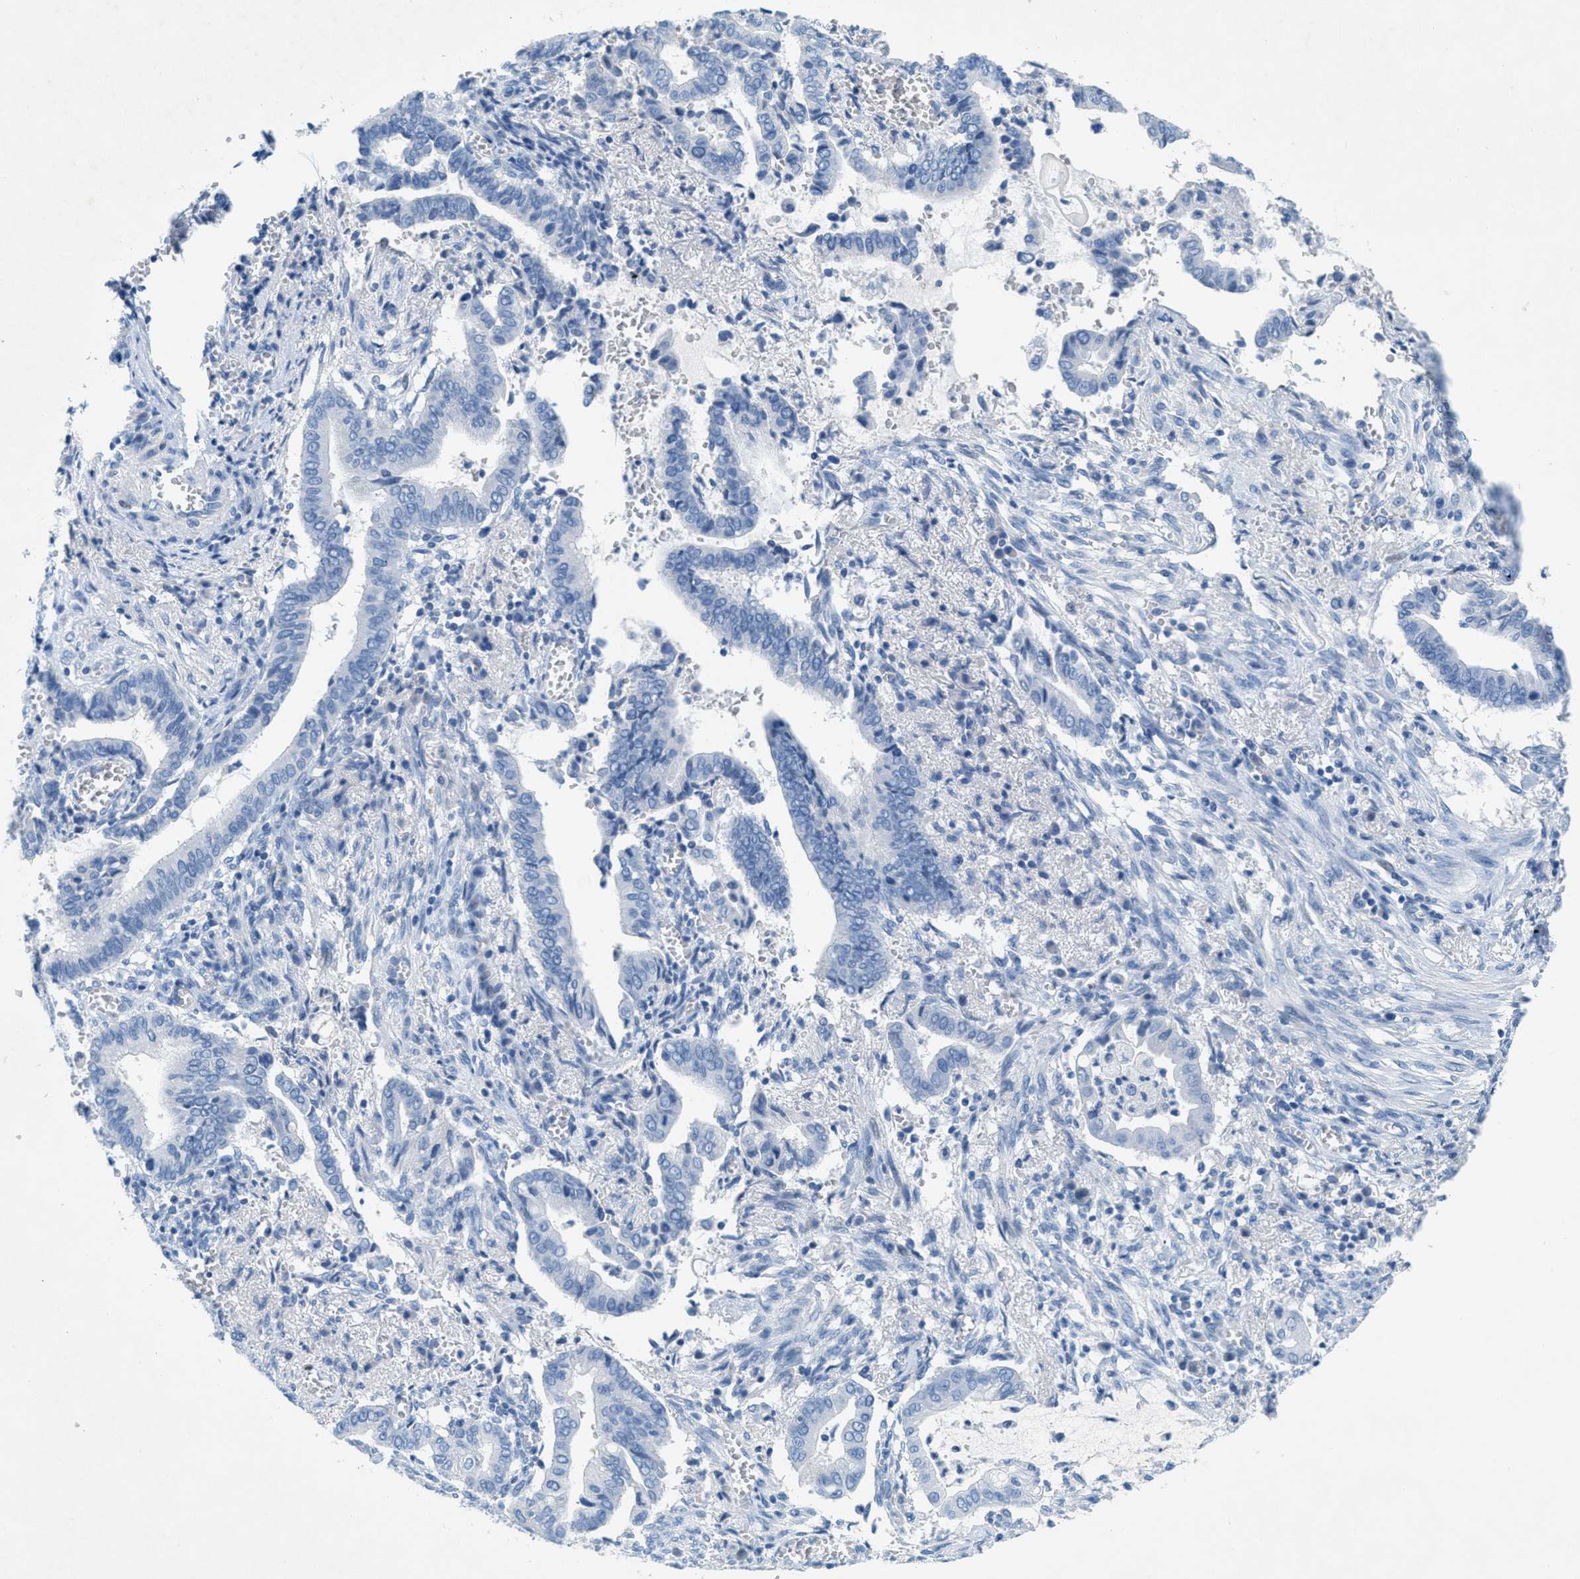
{"staining": {"intensity": "negative", "quantity": "none", "location": "none"}, "tissue": "cervical cancer", "cell_type": "Tumor cells", "image_type": "cancer", "snomed": [{"axis": "morphology", "description": "Adenocarcinoma, NOS"}, {"axis": "topography", "description": "Cervix"}], "caption": "Photomicrograph shows no significant protein expression in tumor cells of cervical cancer.", "gene": "GALNT17", "patient": {"sex": "female", "age": 44}}